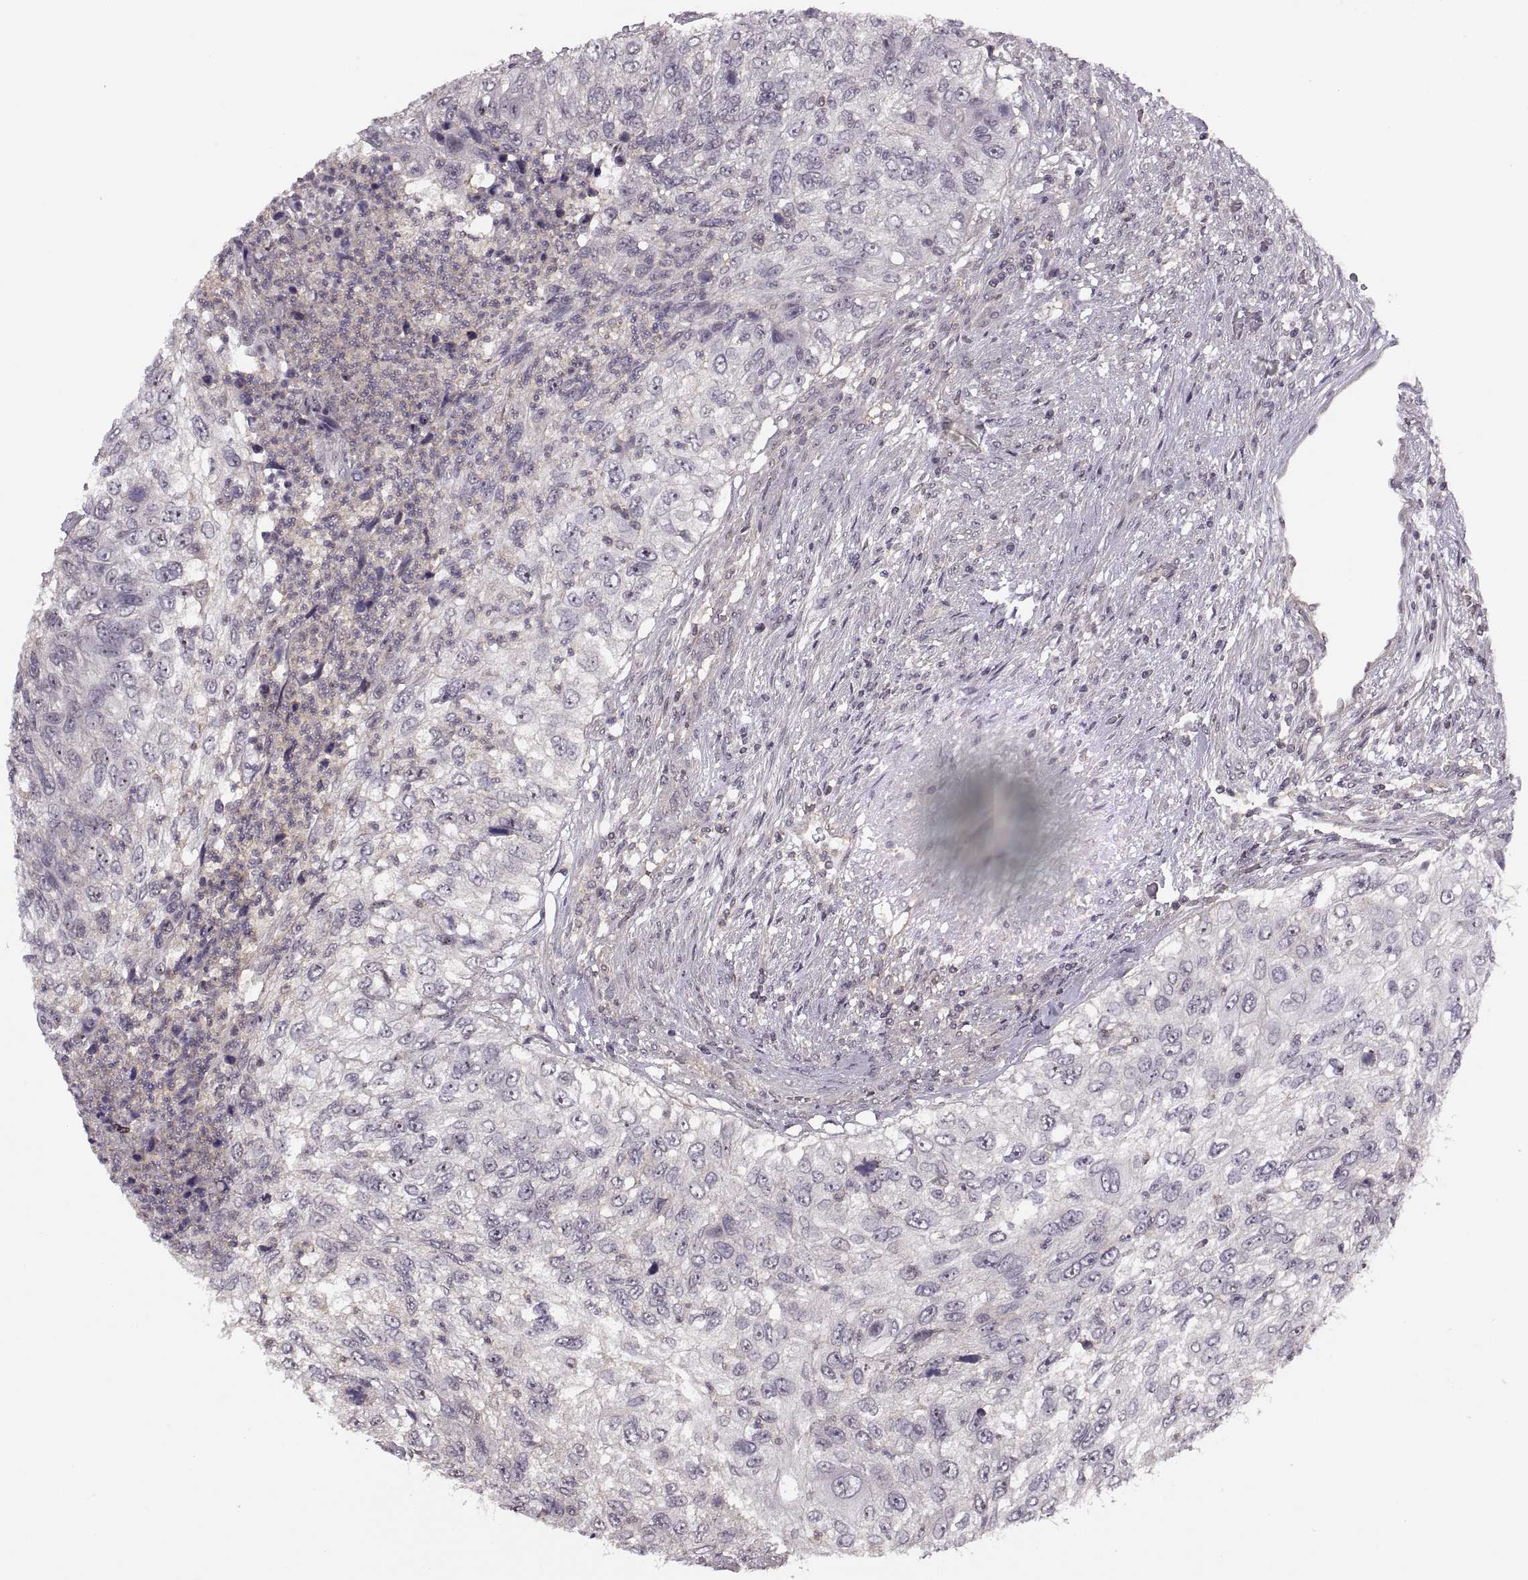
{"staining": {"intensity": "negative", "quantity": "none", "location": "none"}, "tissue": "urothelial cancer", "cell_type": "Tumor cells", "image_type": "cancer", "snomed": [{"axis": "morphology", "description": "Urothelial carcinoma, High grade"}, {"axis": "topography", "description": "Urinary bladder"}], "caption": "IHC histopathology image of human urothelial cancer stained for a protein (brown), which reveals no positivity in tumor cells.", "gene": "LUZP2", "patient": {"sex": "female", "age": 60}}